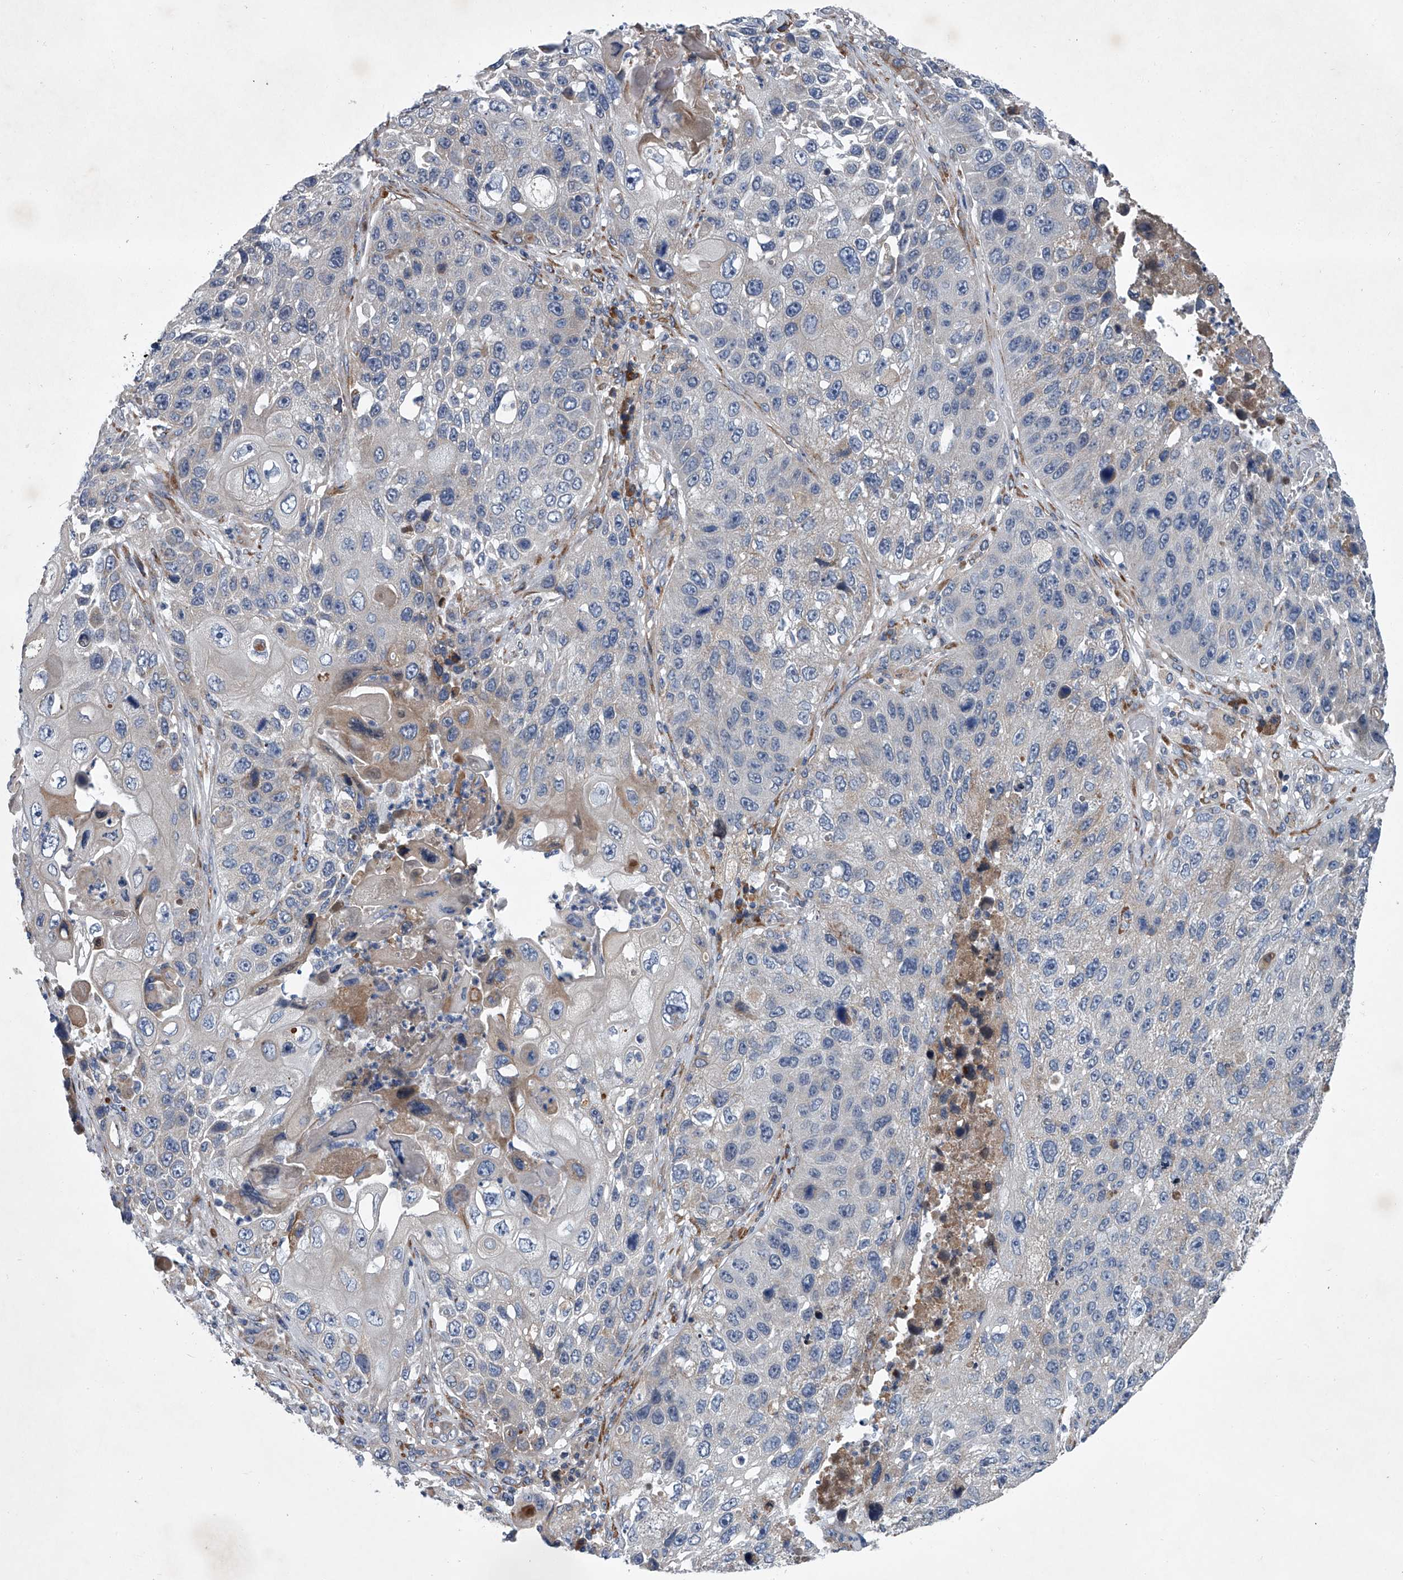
{"staining": {"intensity": "negative", "quantity": "none", "location": "none"}, "tissue": "lung cancer", "cell_type": "Tumor cells", "image_type": "cancer", "snomed": [{"axis": "morphology", "description": "Squamous cell carcinoma, NOS"}, {"axis": "topography", "description": "Lung"}], "caption": "Tumor cells are negative for protein expression in human squamous cell carcinoma (lung).", "gene": "ABCG1", "patient": {"sex": "male", "age": 61}}